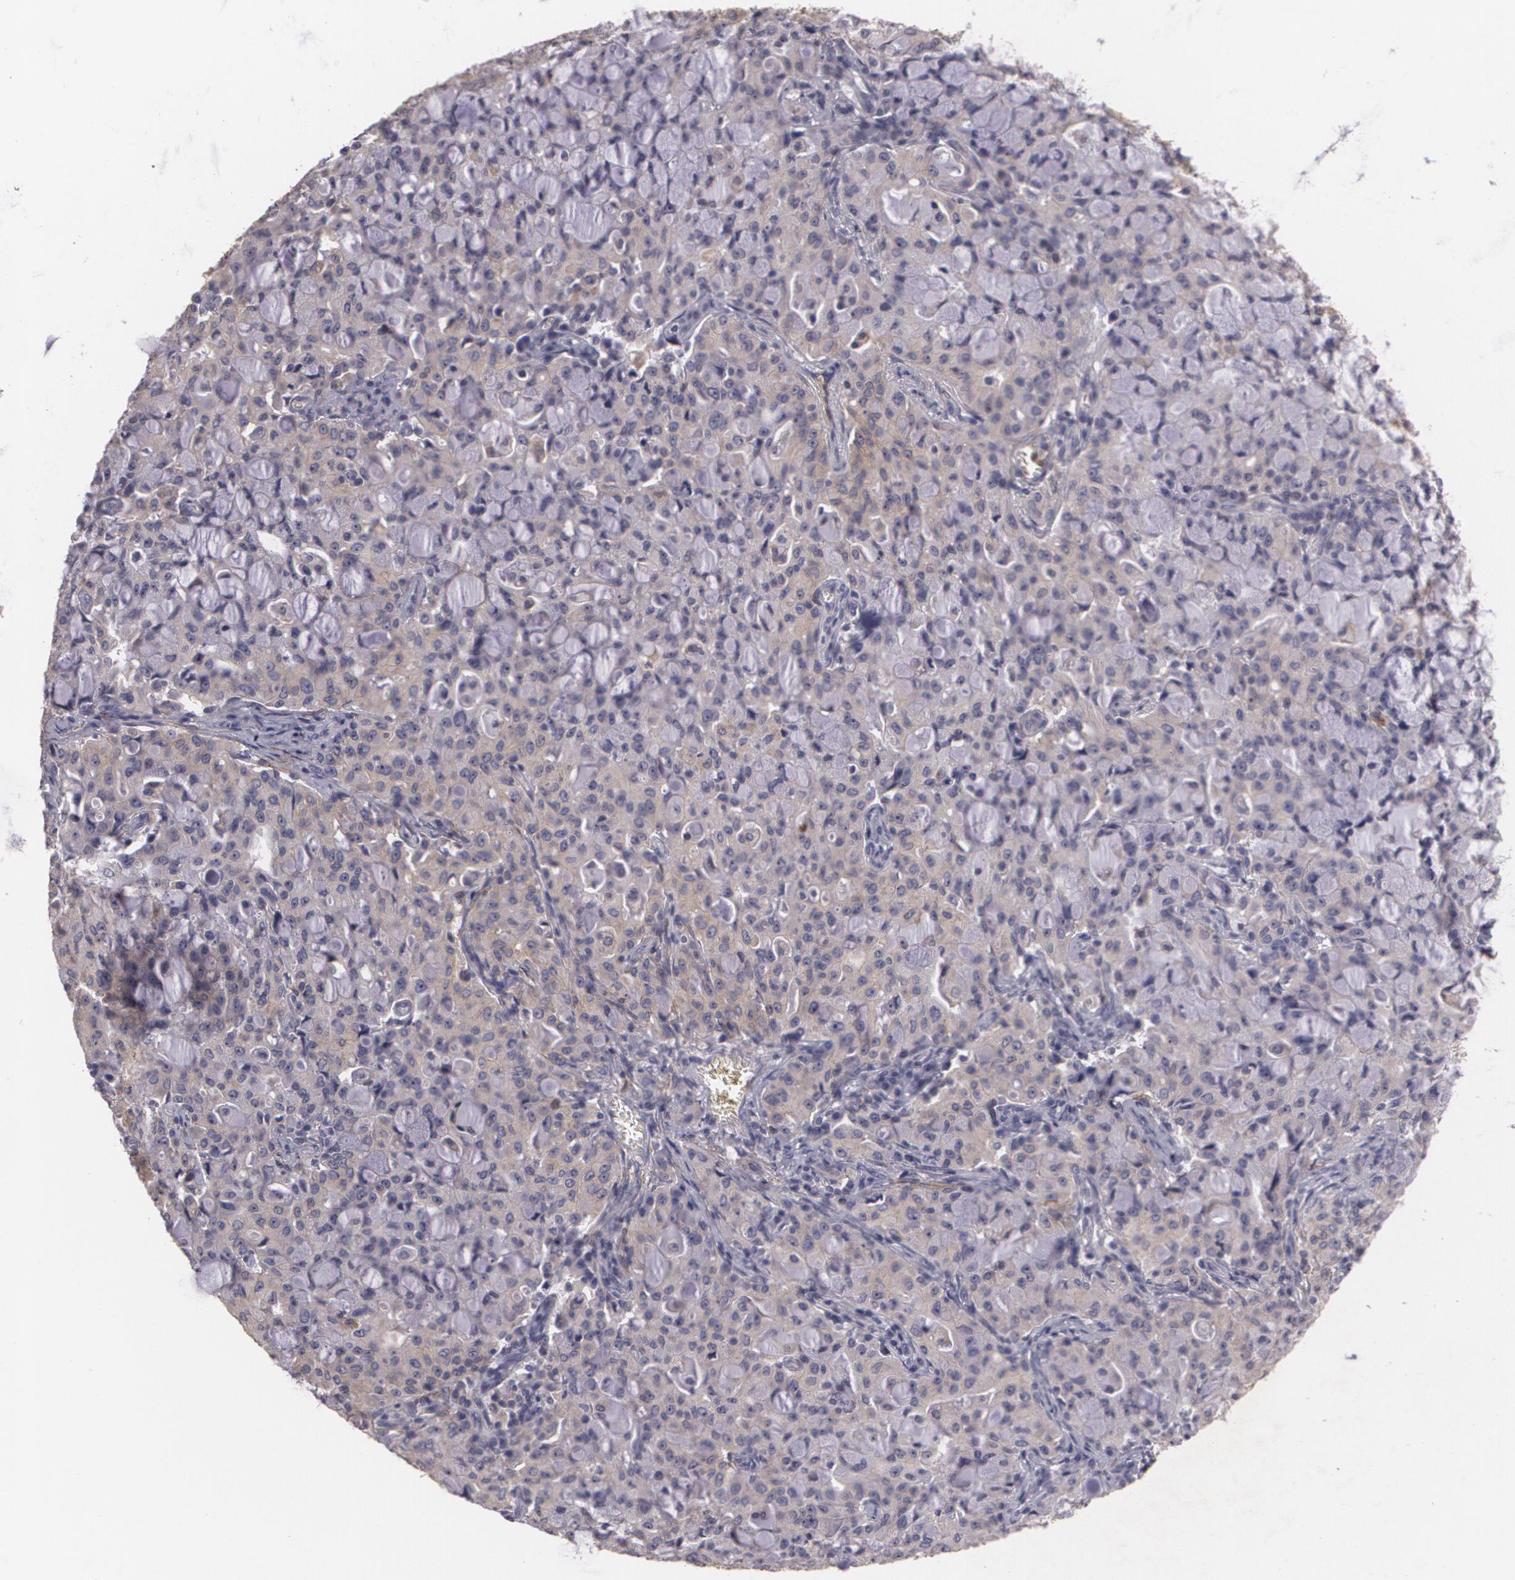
{"staining": {"intensity": "weak", "quantity": "25%-75%", "location": "cytoplasmic/membranous"}, "tissue": "lung cancer", "cell_type": "Tumor cells", "image_type": "cancer", "snomed": [{"axis": "morphology", "description": "Adenocarcinoma, NOS"}, {"axis": "topography", "description": "Lung"}], "caption": "Adenocarcinoma (lung) tissue reveals weak cytoplasmic/membranous expression in approximately 25%-75% of tumor cells, visualized by immunohistochemistry.", "gene": "KCNA4", "patient": {"sex": "female", "age": 44}}